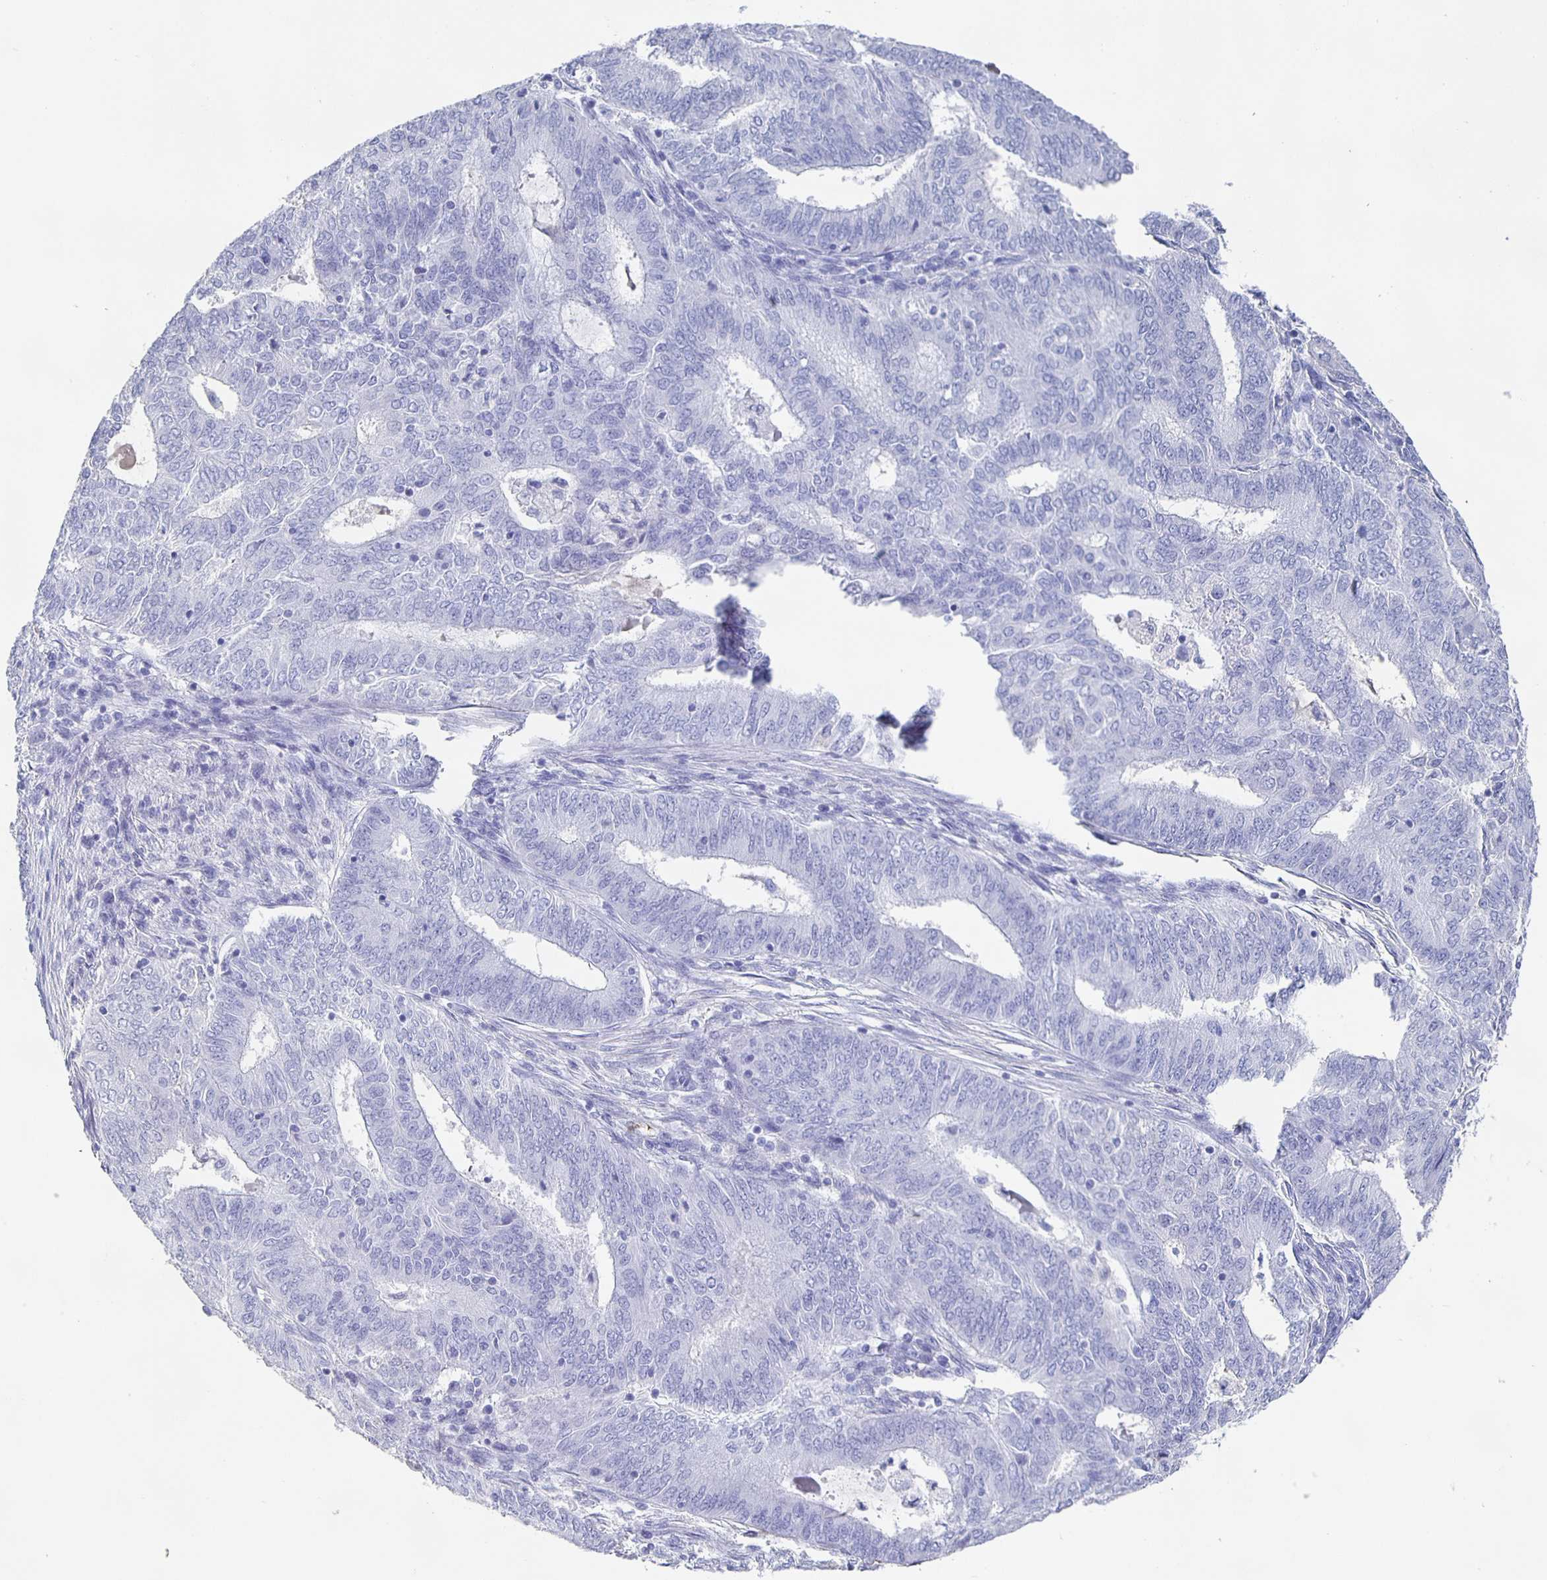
{"staining": {"intensity": "negative", "quantity": "none", "location": "none"}, "tissue": "endometrial cancer", "cell_type": "Tumor cells", "image_type": "cancer", "snomed": [{"axis": "morphology", "description": "Adenocarcinoma, NOS"}, {"axis": "topography", "description": "Endometrium"}], "caption": "DAB immunohistochemical staining of endometrial adenocarcinoma displays no significant expression in tumor cells.", "gene": "FGA", "patient": {"sex": "female", "age": 62}}